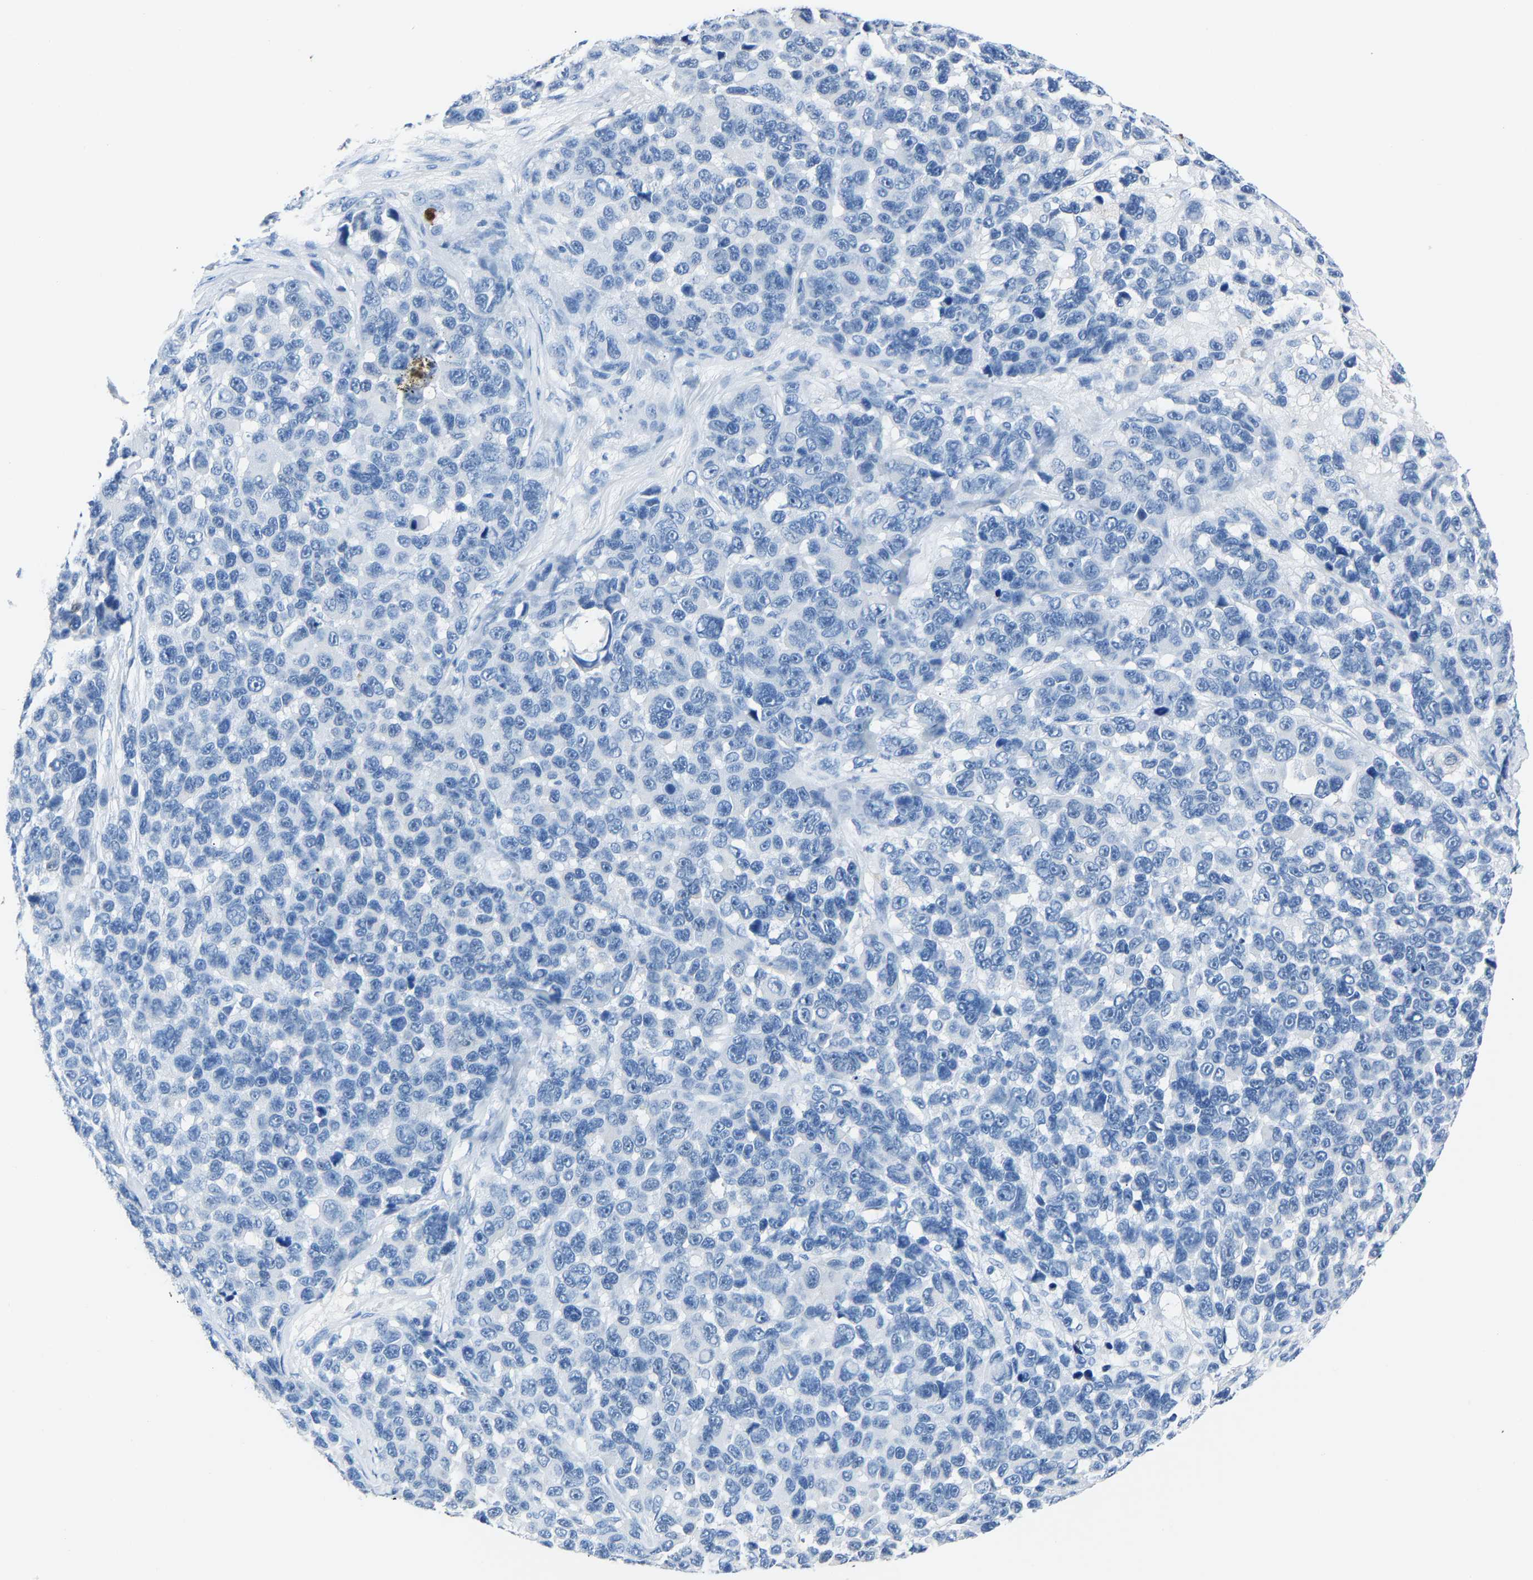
{"staining": {"intensity": "negative", "quantity": "none", "location": "none"}, "tissue": "melanoma", "cell_type": "Tumor cells", "image_type": "cancer", "snomed": [{"axis": "morphology", "description": "Malignant melanoma, NOS"}, {"axis": "topography", "description": "Skin"}], "caption": "Immunohistochemistry (IHC) histopathology image of neoplastic tissue: human melanoma stained with DAB reveals no significant protein staining in tumor cells.", "gene": "S100P", "patient": {"sex": "male", "age": 53}}